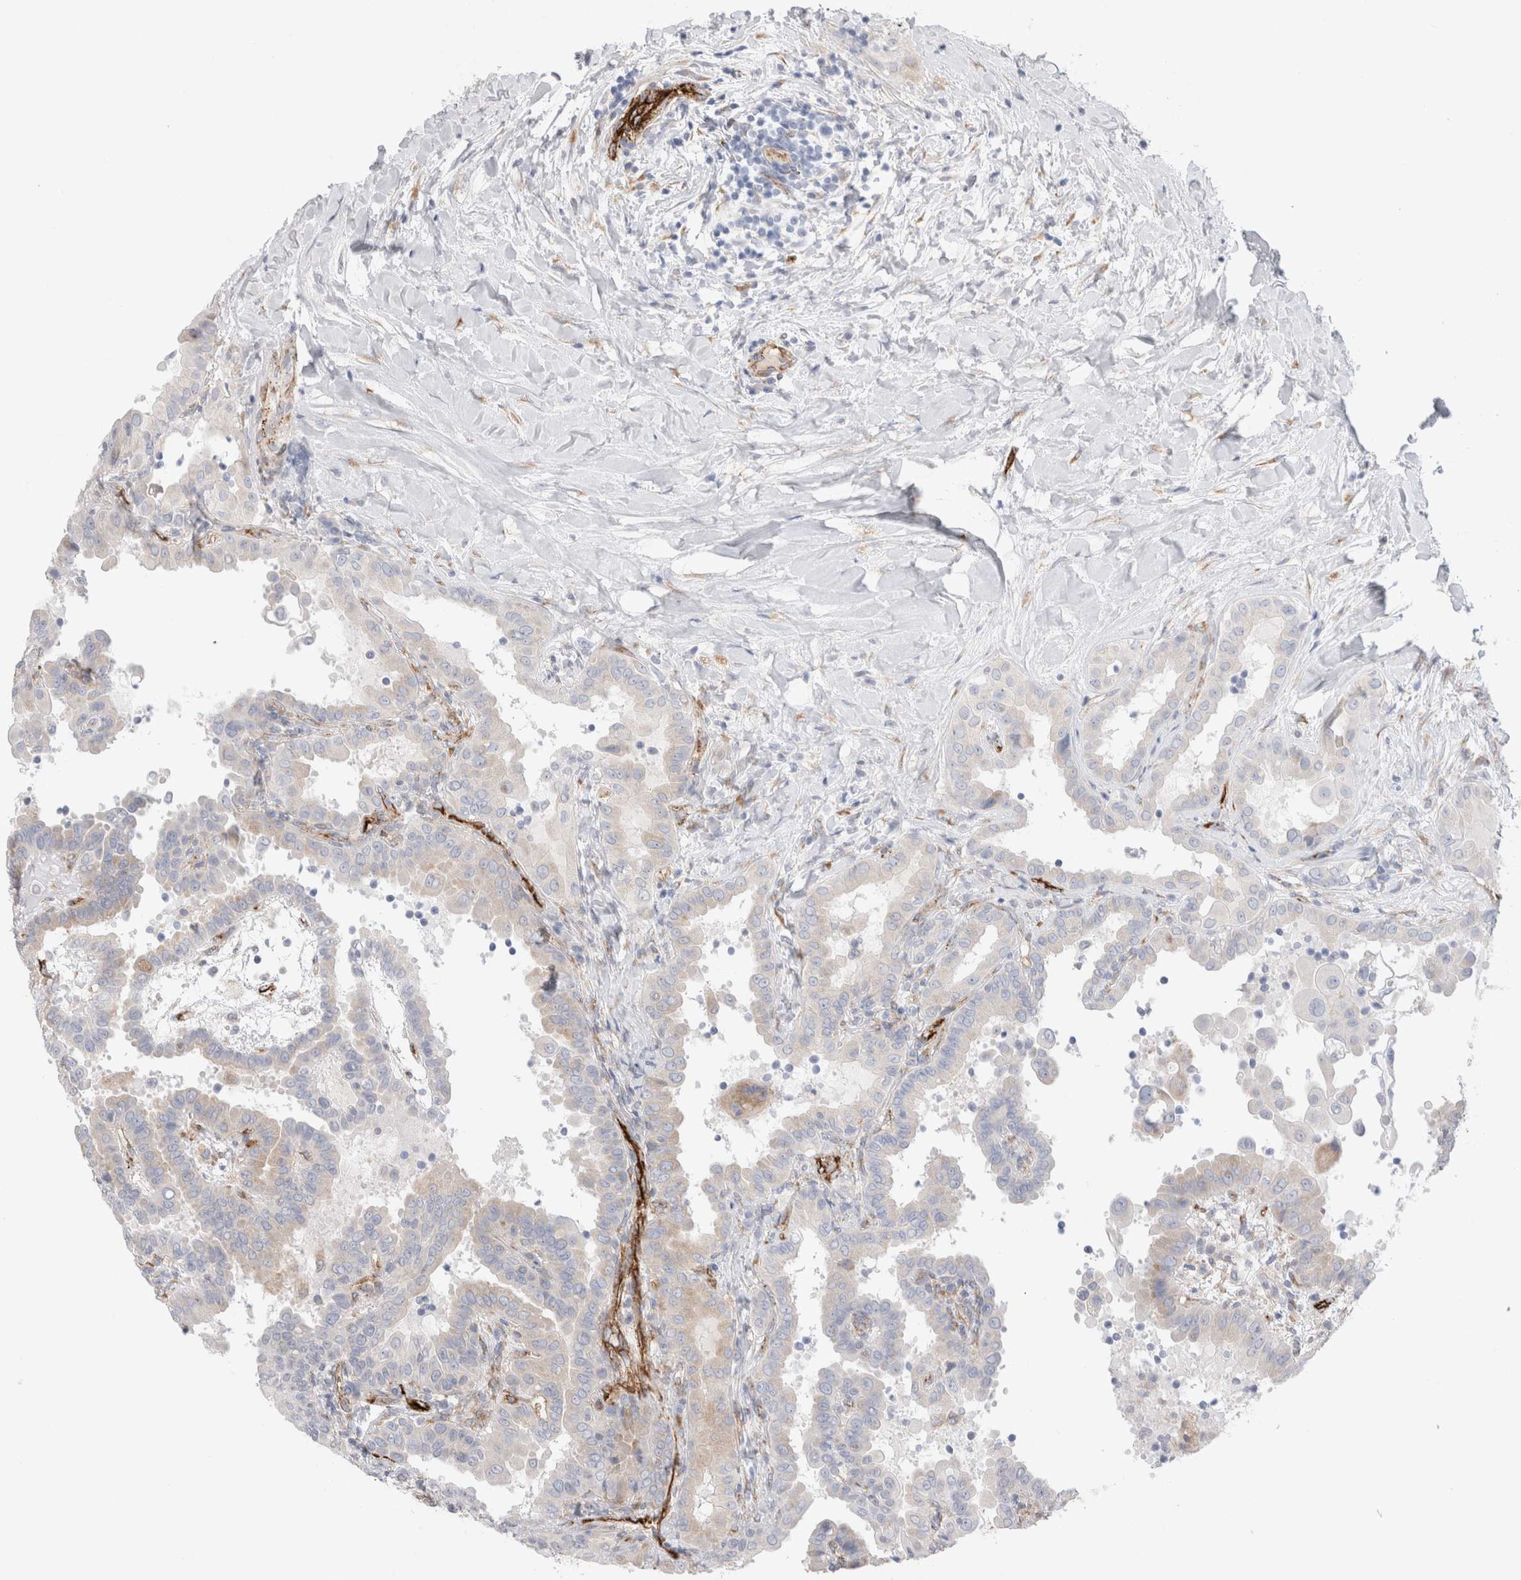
{"staining": {"intensity": "negative", "quantity": "none", "location": "none"}, "tissue": "thyroid cancer", "cell_type": "Tumor cells", "image_type": "cancer", "snomed": [{"axis": "morphology", "description": "Papillary adenocarcinoma, NOS"}, {"axis": "topography", "description": "Thyroid gland"}], "caption": "An image of human thyroid cancer is negative for staining in tumor cells.", "gene": "CNPY4", "patient": {"sex": "male", "age": 33}}